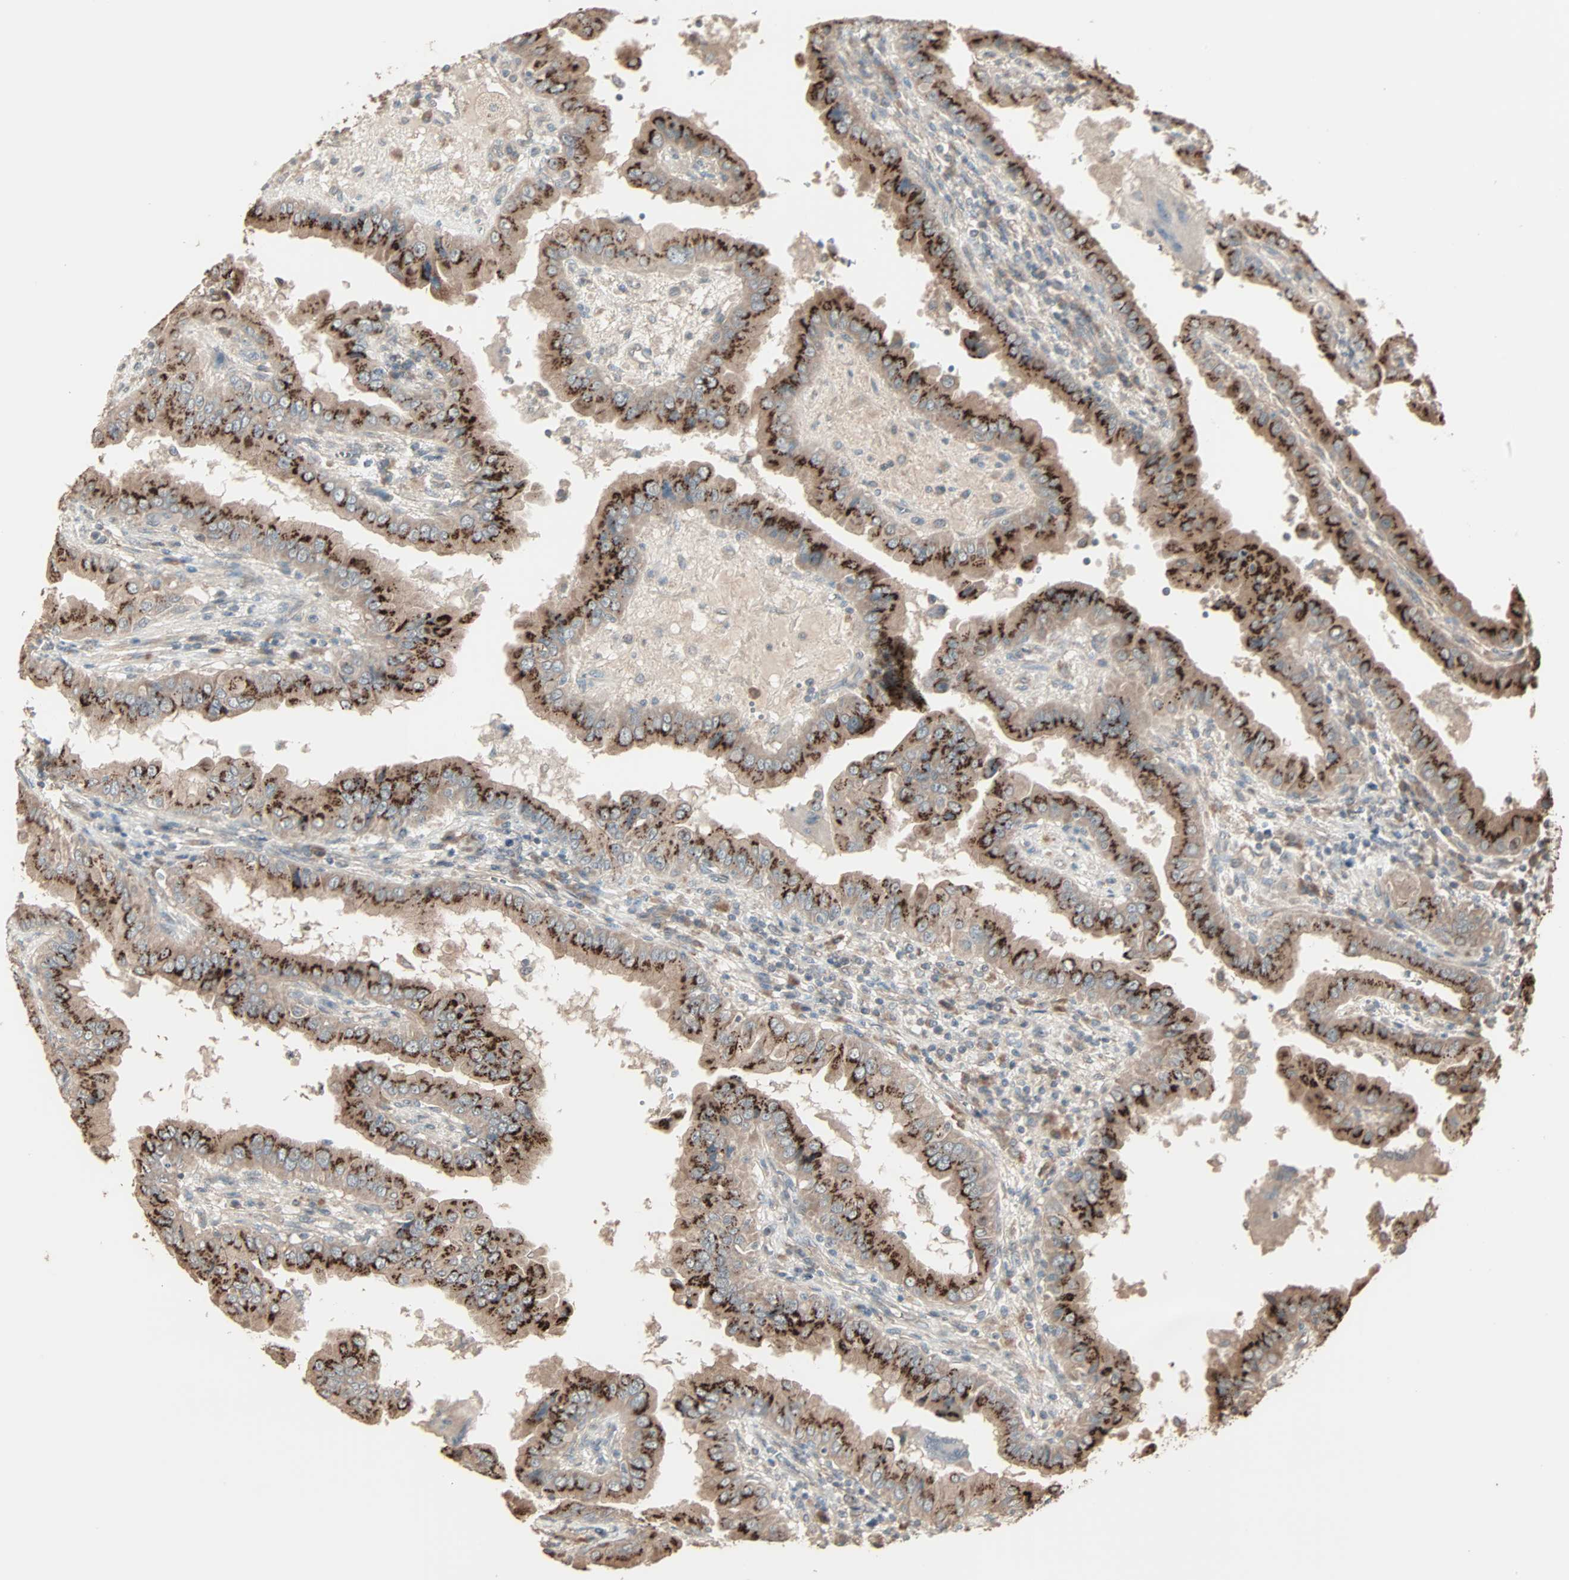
{"staining": {"intensity": "strong", "quantity": ">75%", "location": "cytoplasmic/membranous"}, "tissue": "thyroid cancer", "cell_type": "Tumor cells", "image_type": "cancer", "snomed": [{"axis": "morphology", "description": "Papillary adenocarcinoma, NOS"}, {"axis": "topography", "description": "Thyroid gland"}], "caption": "This image reveals immunohistochemistry staining of human papillary adenocarcinoma (thyroid), with high strong cytoplasmic/membranous positivity in approximately >75% of tumor cells.", "gene": "GALNT3", "patient": {"sex": "male", "age": 33}}